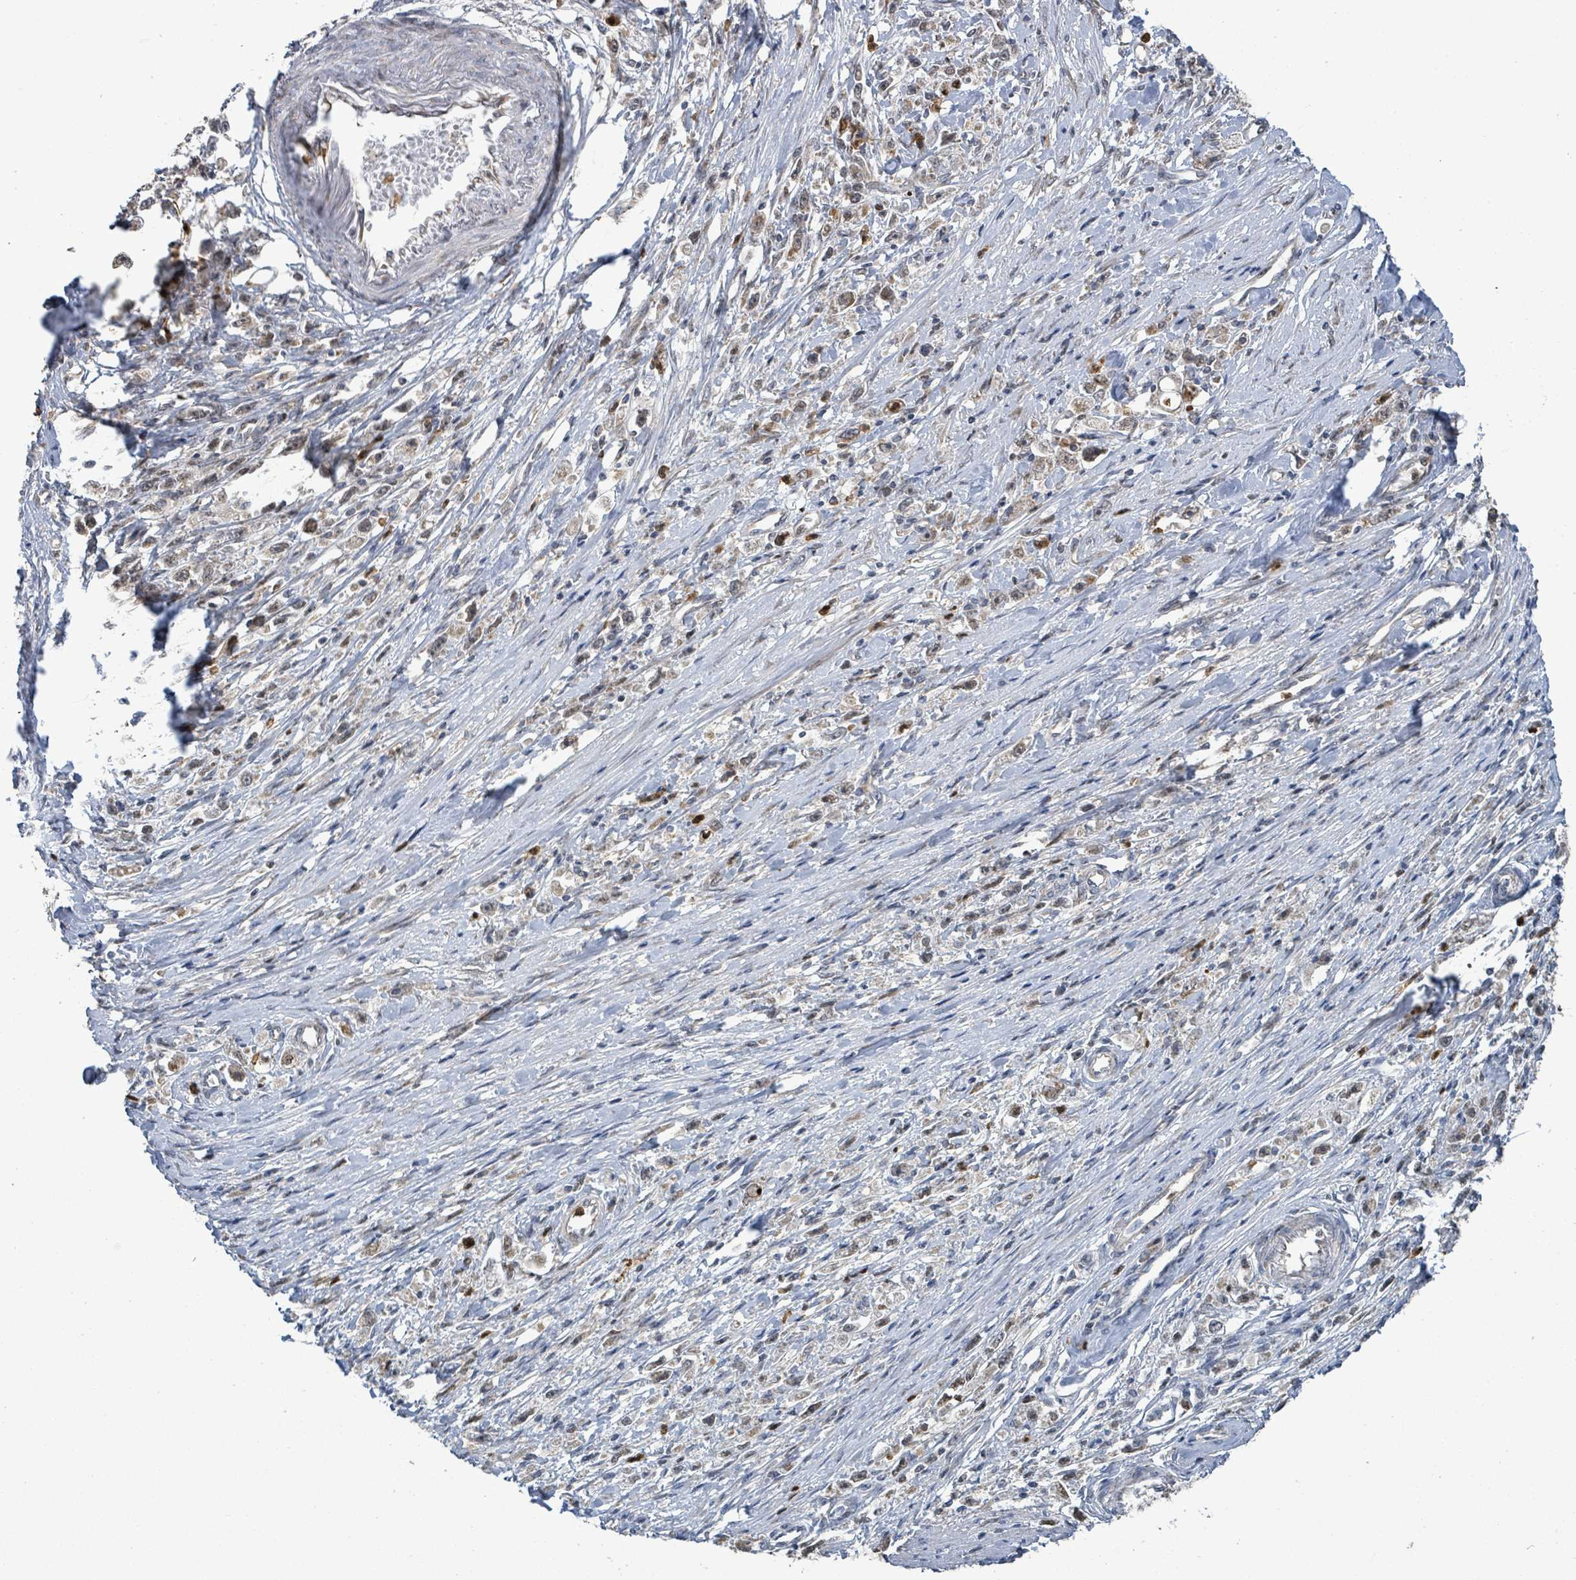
{"staining": {"intensity": "negative", "quantity": "none", "location": "none"}, "tissue": "stomach cancer", "cell_type": "Tumor cells", "image_type": "cancer", "snomed": [{"axis": "morphology", "description": "Adenocarcinoma, NOS"}, {"axis": "topography", "description": "Stomach"}], "caption": "Immunohistochemistry of stomach cancer exhibits no staining in tumor cells. The staining is performed using DAB (3,3'-diaminobenzidine) brown chromogen with nuclei counter-stained in using hematoxylin.", "gene": "COQ6", "patient": {"sex": "female", "age": 59}}